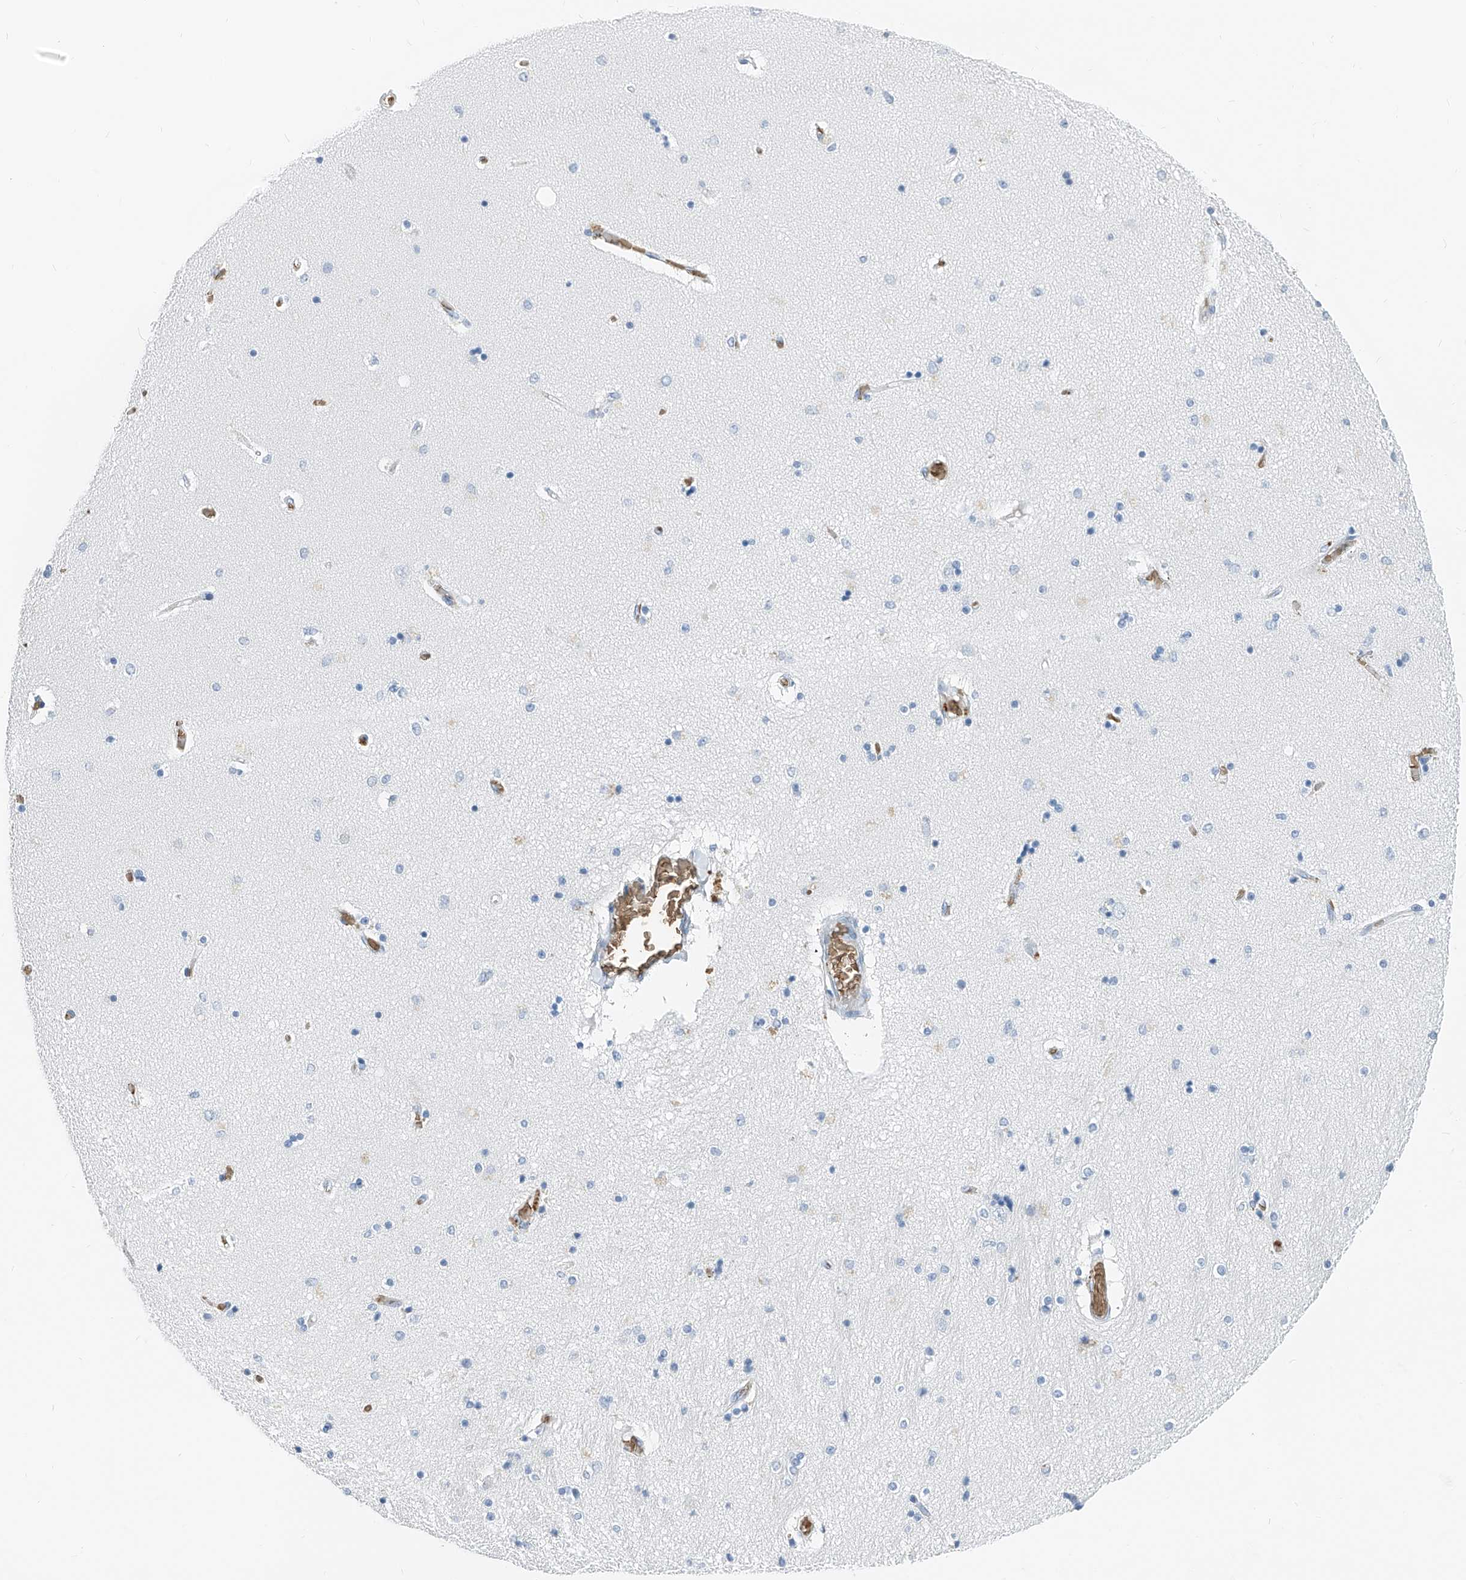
{"staining": {"intensity": "negative", "quantity": "none", "location": "none"}, "tissue": "hippocampus", "cell_type": "Glial cells", "image_type": "normal", "snomed": [{"axis": "morphology", "description": "Normal tissue, NOS"}, {"axis": "topography", "description": "Hippocampus"}], "caption": "This is a histopathology image of IHC staining of normal hippocampus, which shows no staining in glial cells.", "gene": "PRSS23", "patient": {"sex": "female", "age": 54}}